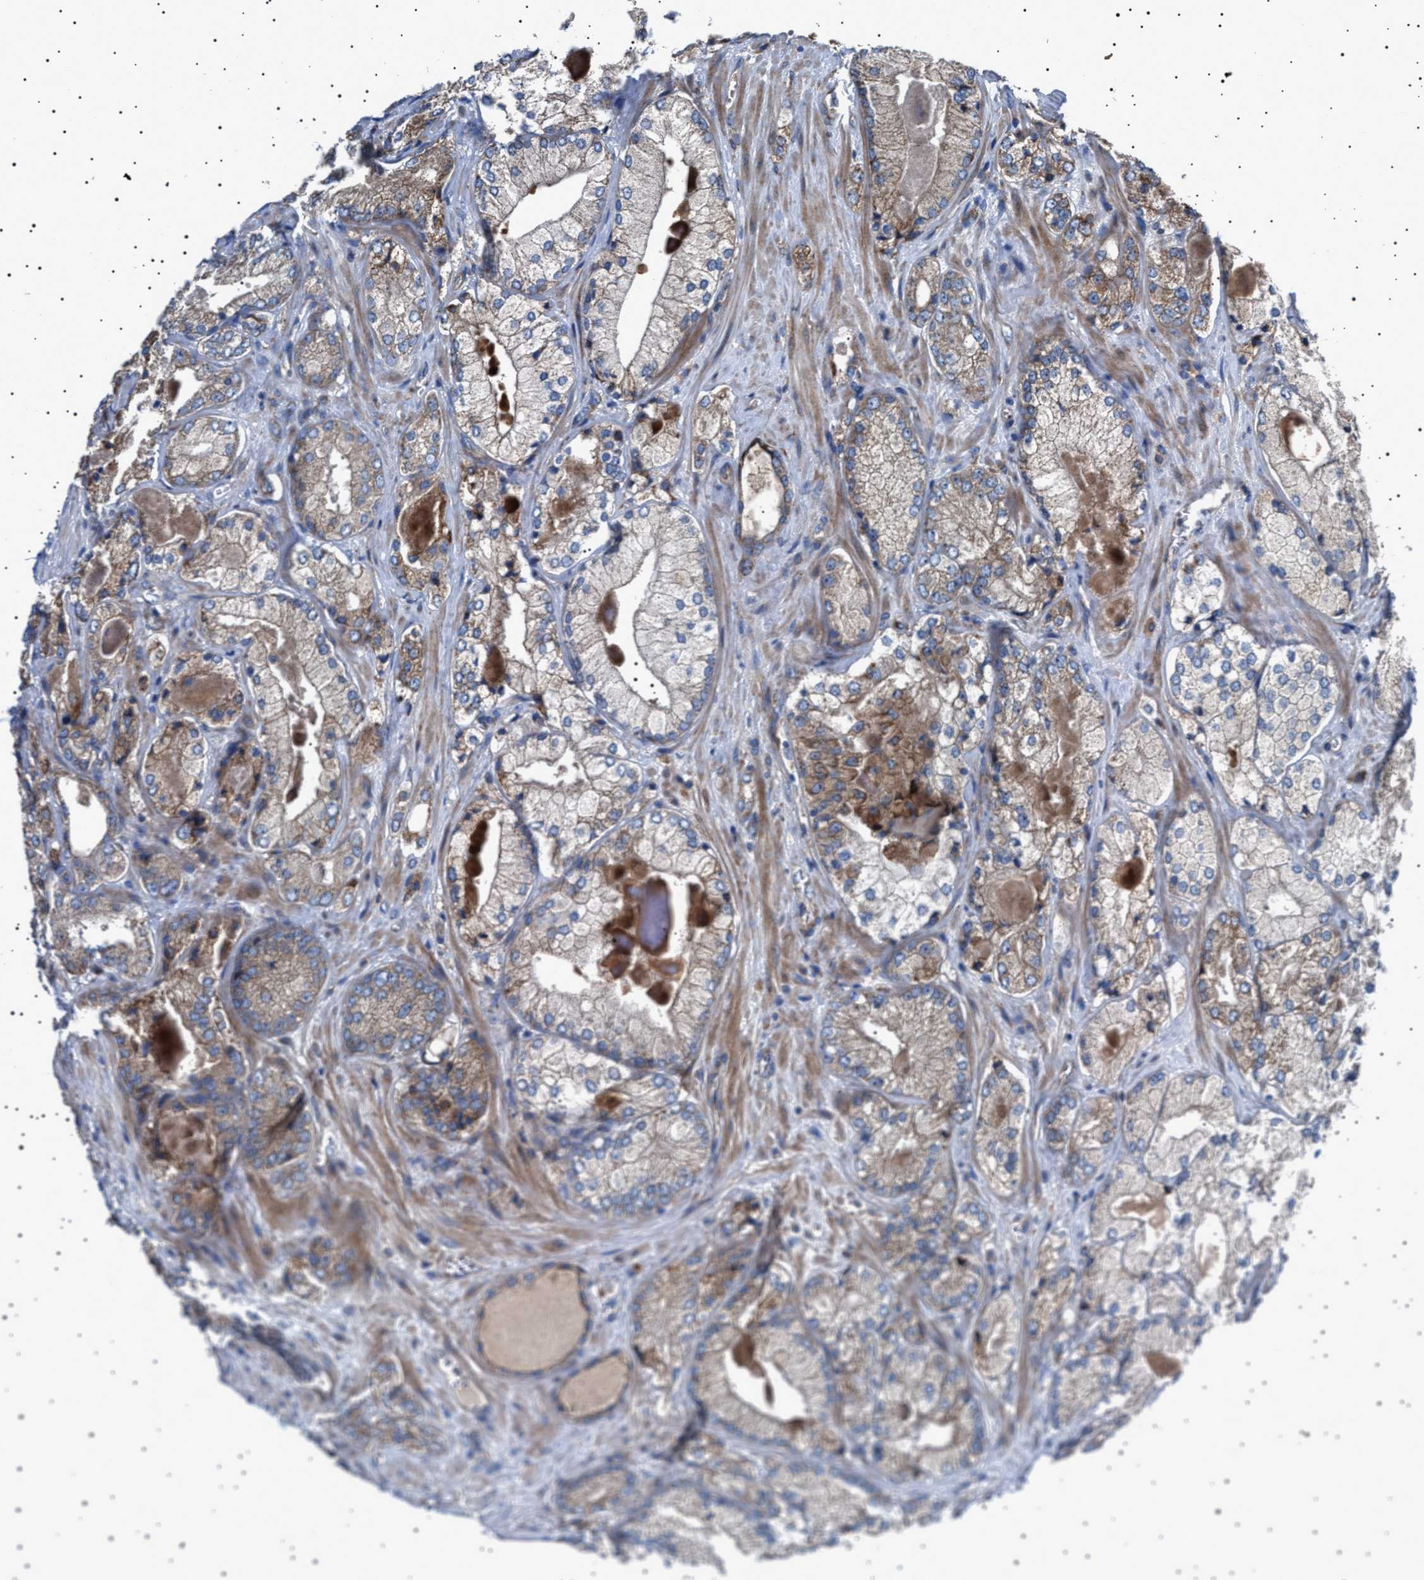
{"staining": {"intensity": "moderate", "quantity": "25%-75%", "location": "cytoplasmic/membranous"}, "tissue": "prostate cancer", "cell_type": "Tumor cells", "image_type": "cancer", "snomed": [{"axis": "morphology", "description": "Adenocarcinoma, Low grade"}, {"axis": "topography", "description": "Prostate"}], "caption": "Human prostate cancer (adenocarcinoma (low-grade)) stained for a protein (brown) displays moderate cytoplasmic/membranous positive positivity in approximately 25%-75% of tumor cells.", "gene": "TOP1MT", "patient": {"sex": "male", "age": 65}}